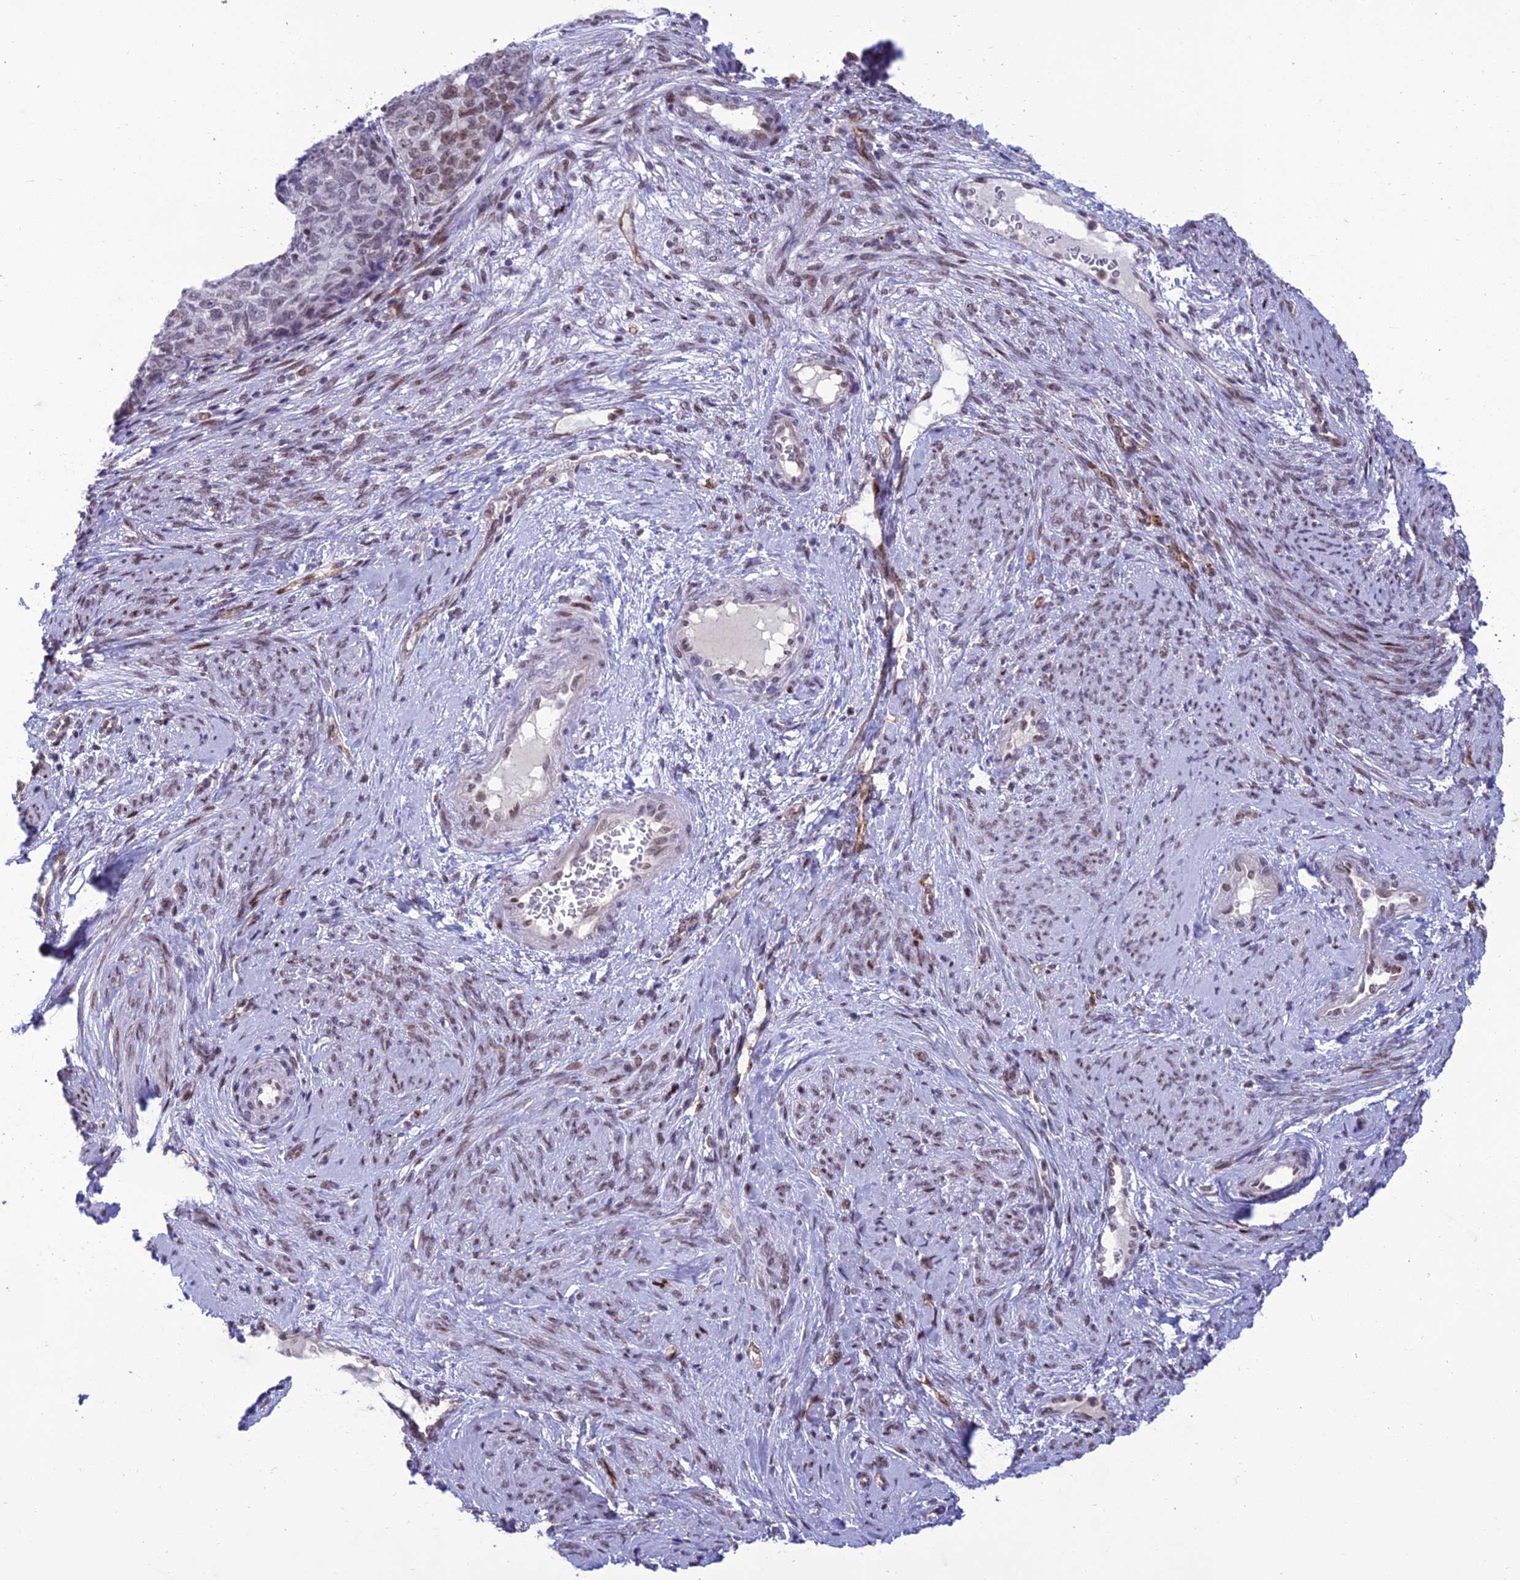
{"staining": {"intensity": "weak", "quantity": "25%-75%", "location": "nuclear"}, "tissue": "cervical cancer", "cell_type": "Tumor cells", "image_type": "cancer", "snomed": [{"axis": "morphology", "description": "Squamous cell carcinoma, NOS"}, {"axis": "topography", "description": "Cervix"}], "caption": "Cervical cancer (squamous cell carcinoma) was stained to show a protein in brown. There is low levels of weak nuclear positivity in about 25%-75% of tumor cells. Immunohistochemistry stains the protein in brown and the nuclei are stained blue.", "gene": "RANBP3", "patient": {"sex": "female", "age": 63}}